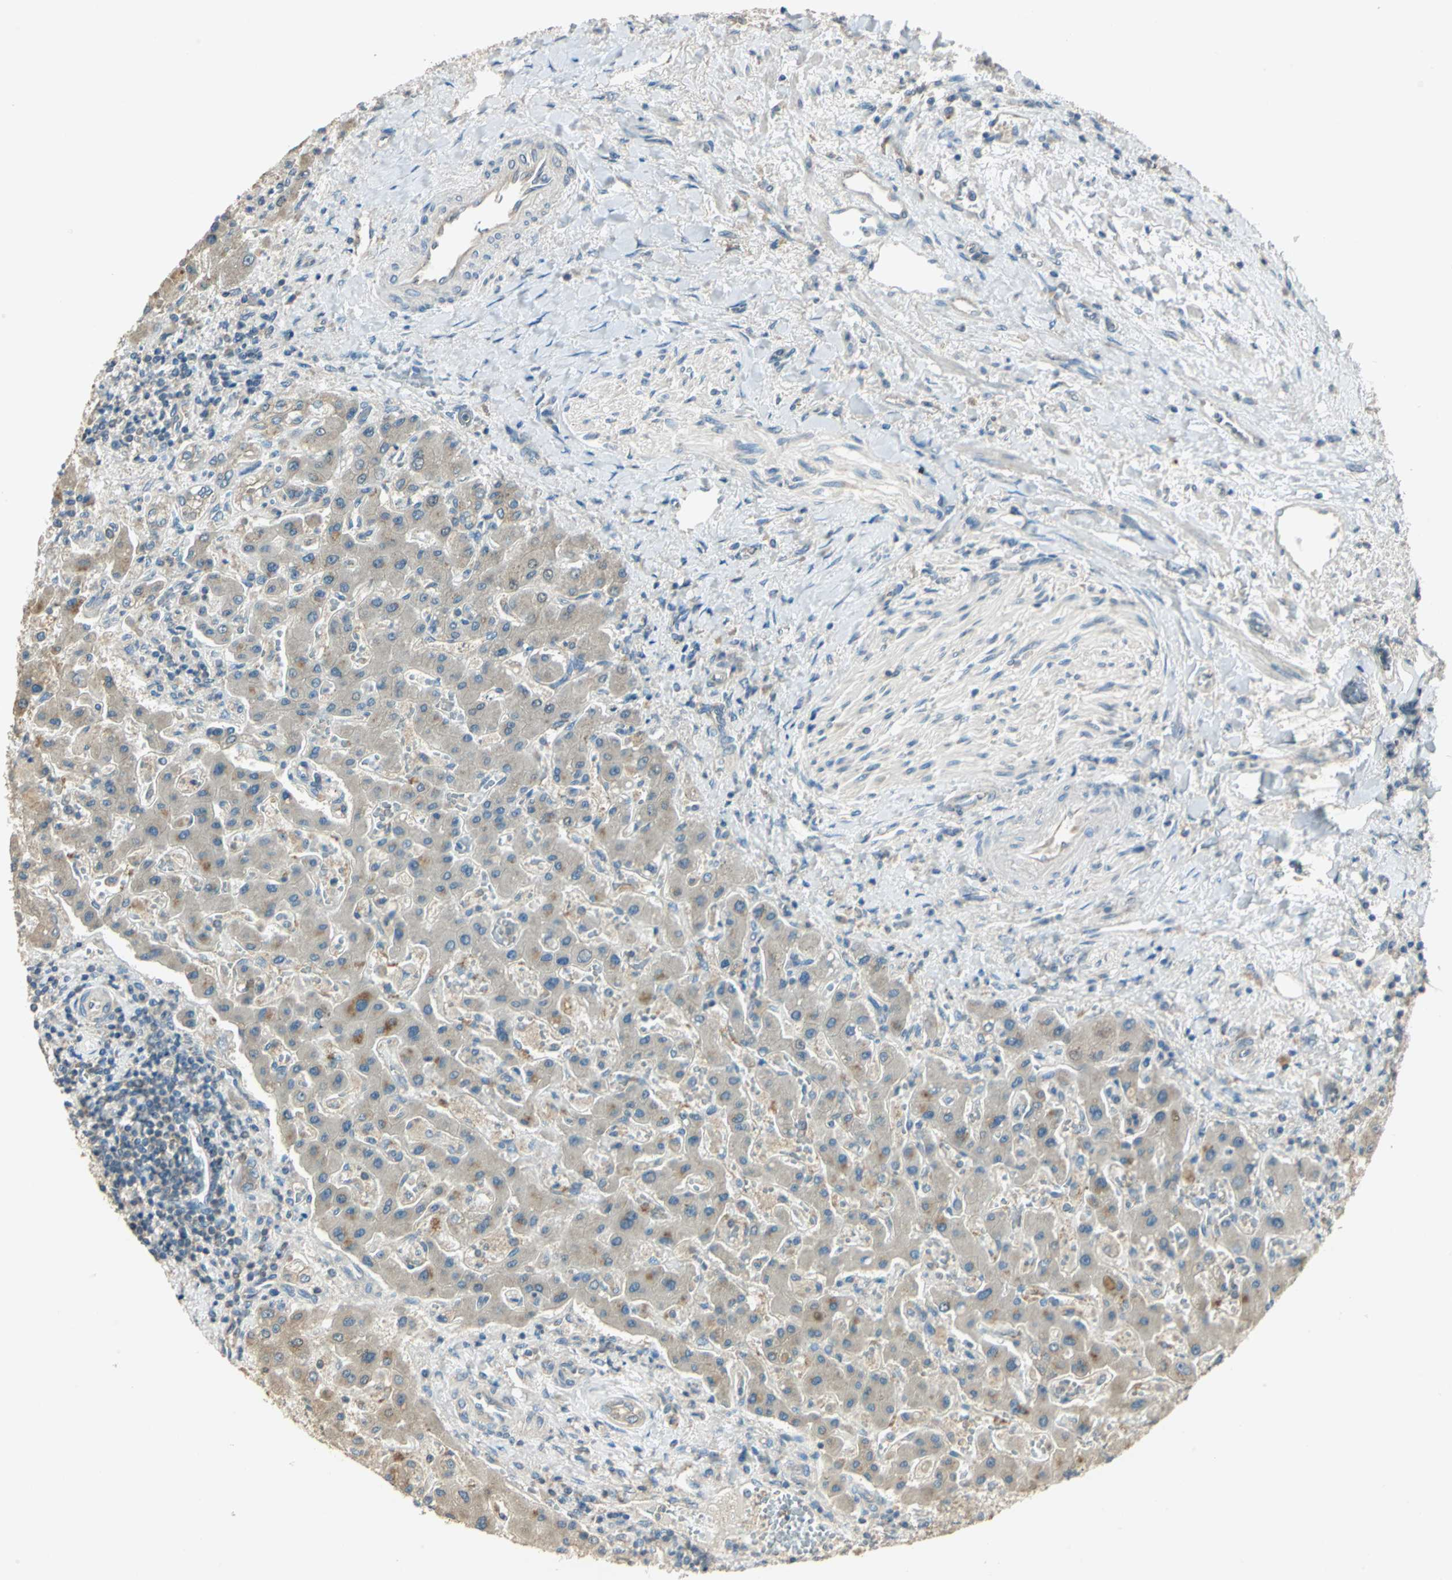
{"staining": {"intensity": "moderate", "quantity": ">75%", "location": "cytoplasmic/membranous"}, "tissue": "liver cancer", "cell_type": "Tumor cells", "image_type": "cancer", "snomed": [{"axis": "morphology", "description": "Cholangiocarcinoma"}, {"axis": "topography", "description": "Liver"}], "caption": "Approximately >75% of tumor cells in liver cholangiocarcinoma display moderate cytoplasmic/membranous protein expression as visualized by brown immunohistochemical staining.", "gene": "SHC2", "patient": {"sex": "male", "age": 50}}